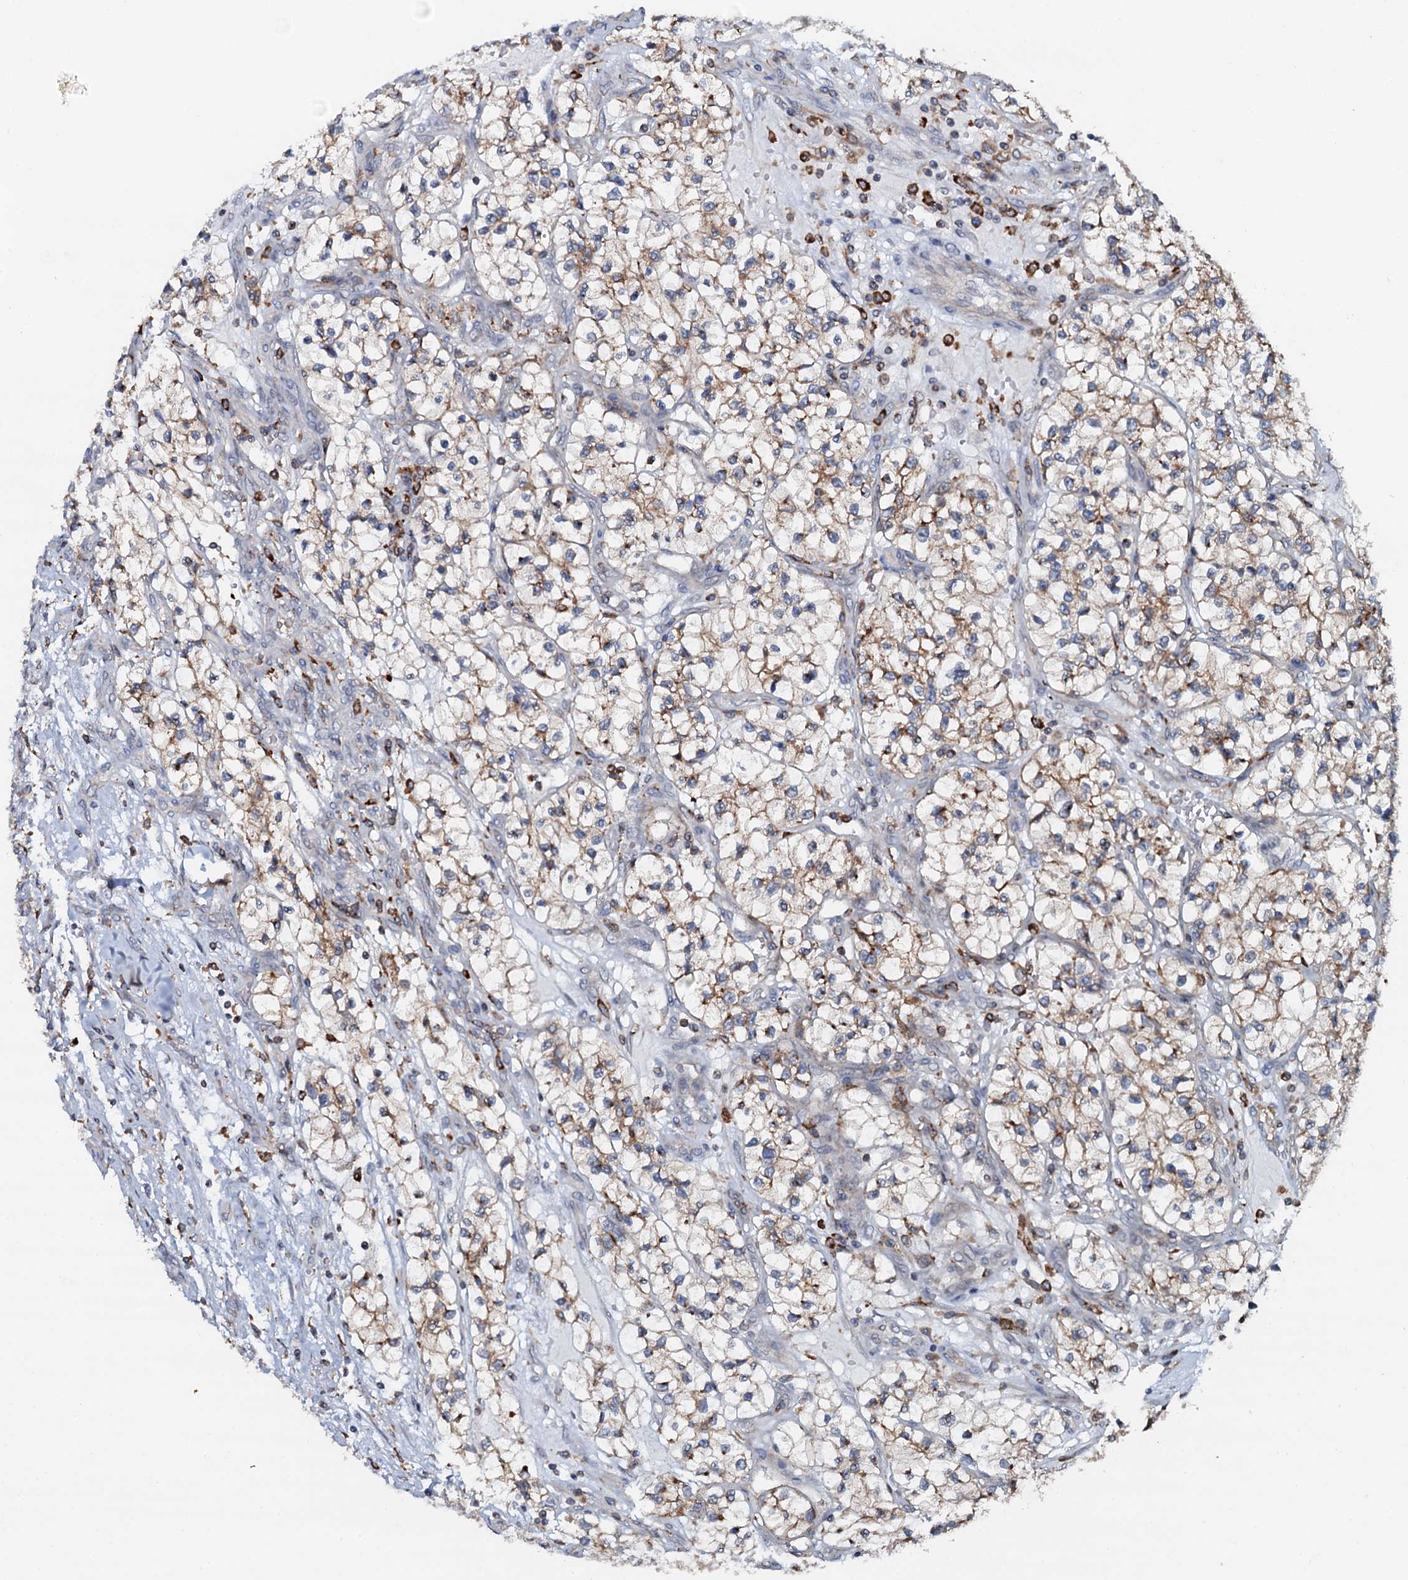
{"staining": {"intensity": "moderate", "quantity": "25%-75%", "location": "cytoplasmic/membranous"}, "tissue": "renal cancer", "cell_type": "Tumor cells", "image_type": "cancer", "snomed": [{"axis": "morphology", "description": "Adenocarcinoma, NOS"}, {"axis": "topography", "description": "Kidney"}], "caption": "This histopathology image demonstrates immunohistochemistry (IHC) staining of renal cancer, with medium moderate cytoplasmic/membranous positivity in approximately 25%-75% of tumor cells.", "gene": "VAMP8", "patient": {"sex": "female", "age": 57}}